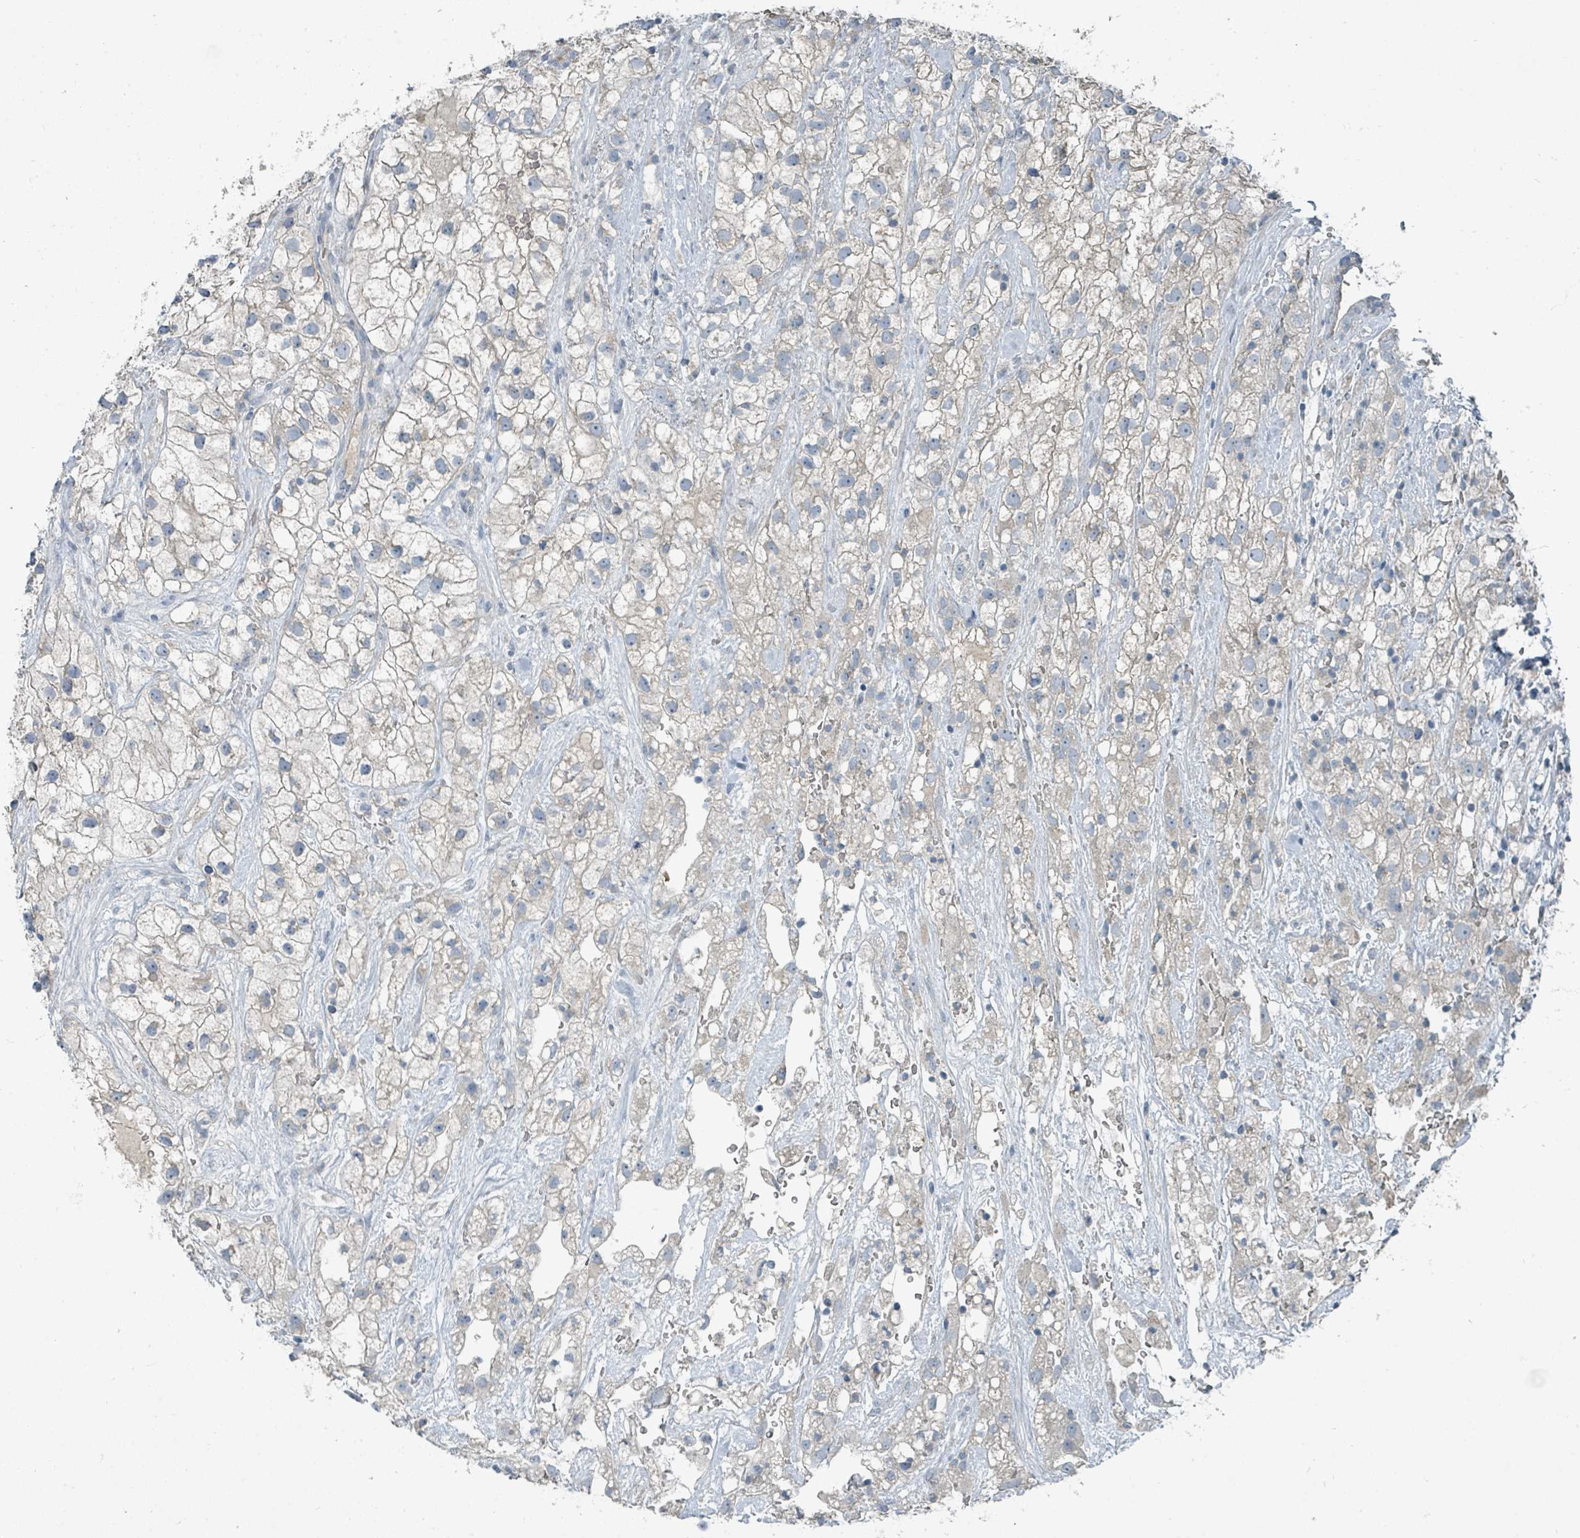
{"staining": {"intensity": "weak", "quantity": "<25%", "location": "cytoplasmic/membranous"}, "tissue": "renal cancer", "cell_type": "Tumor cells", "image_type": "cancer", "snomed": [{"axis": "morphology", "description": "Adenocarcinoma, NOS"}, {"axis": "topography", "description": "Kidney"}], "caption": "Immunohistochemistry image of neoplastic tissue: renal cancer stained with DAB reveals no significant protein staining in tumor cells. (IHC, brightfield microscopy, high magnification).", "gene": "RASA4", "patient": {"sex": "male", "age": 59}}